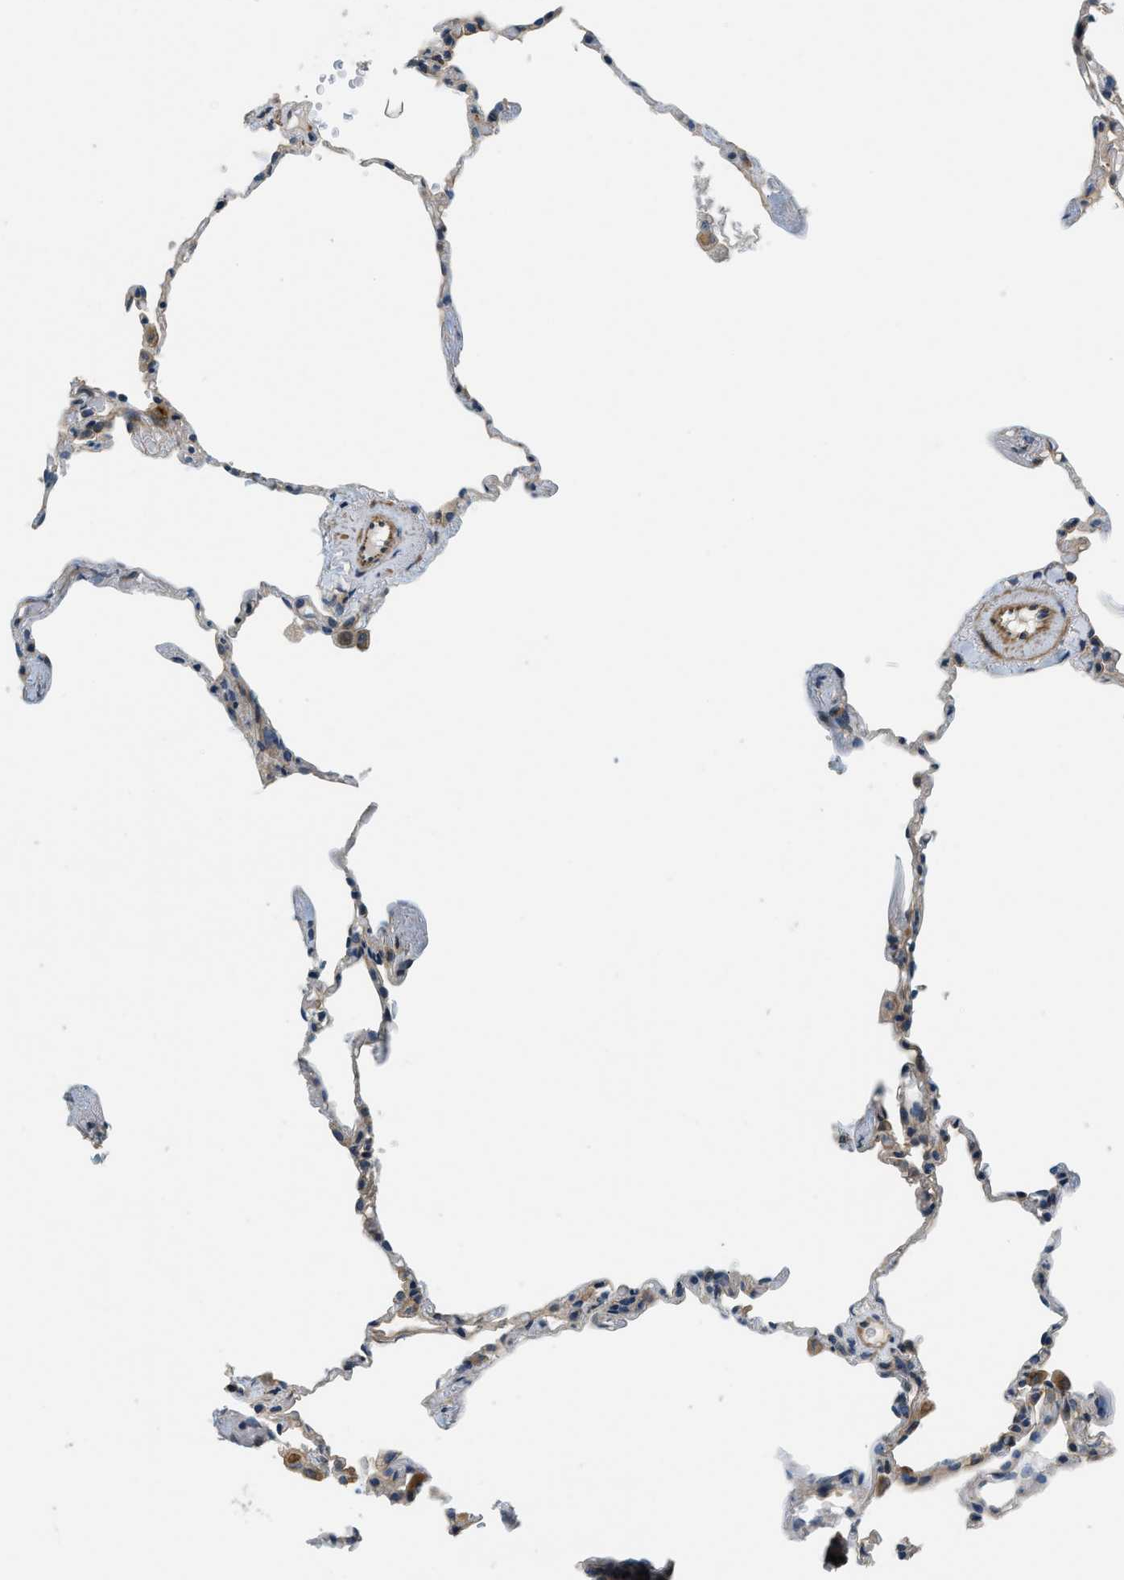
{"staining": {"intensity": "weak", "quantity": "<25%", "location": "cytoplasmic/membranous"}, "tissue": "lung", "cell_type": "Alveolar cells", "image_type": "normal", "snomed": [{"axis": "morphology", "description": "Normal tissue, NOS"}, {"axis": "topography", "description": "Lung"}], "caption": "Lung was stained to show a protein in brown. There is no significant expression in alveolar cells. (DAB immunohistochemistry (IHC) visualized using brightfield microscopy, high magnification).", "gene": "ALOX12", "patient": {"sex": "male", "age": 59}}